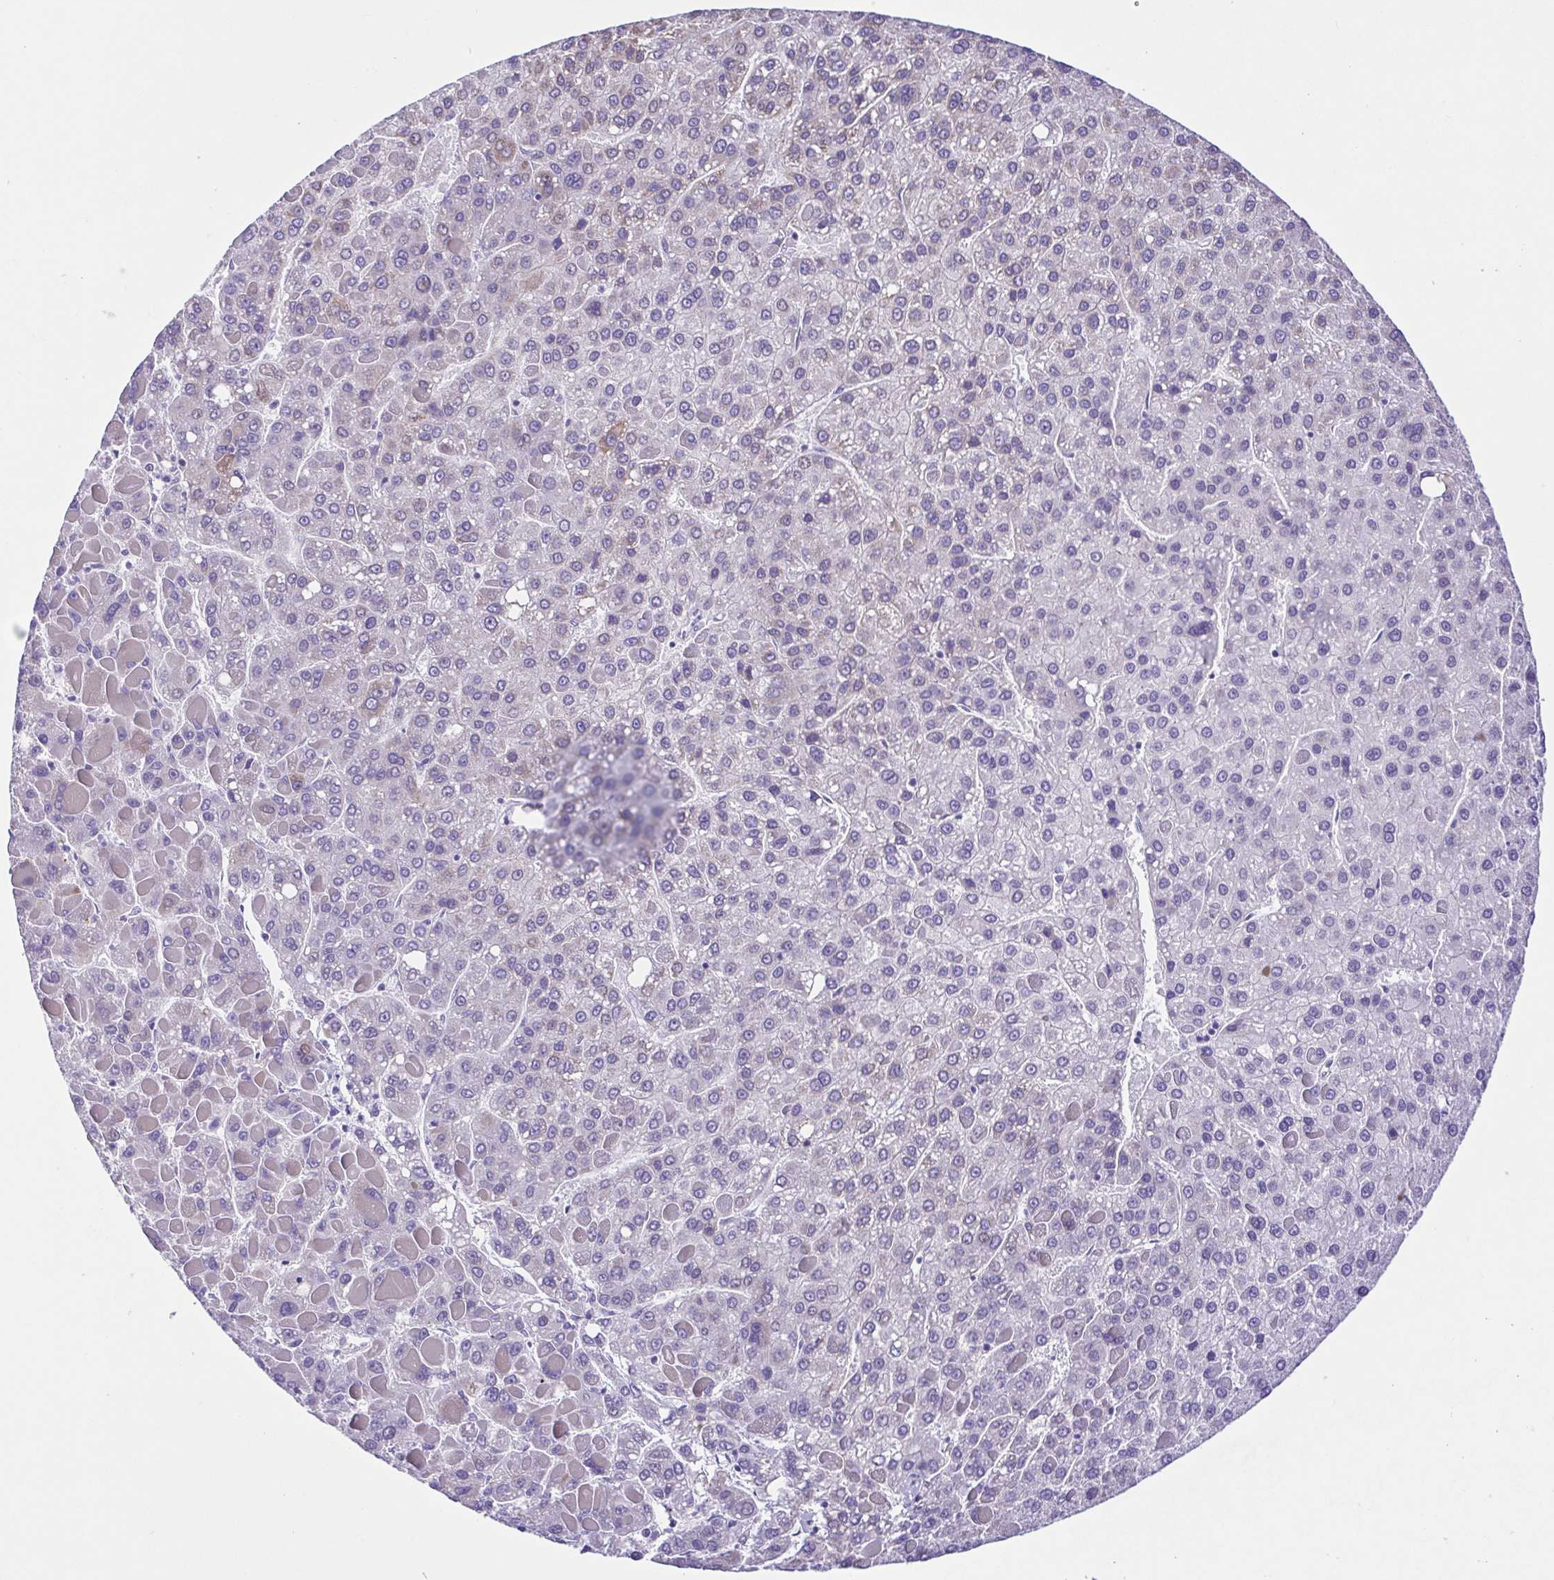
{"staining": {"intensity": "negative", "quantity": "none", "location": "none"}, "tissue": "liver cancer", "cell_type": "Tumor cells", "image_type": "cancer", "snomed": [{"axis": "morphology", "description": "Carcinoma, Hepatocellular, NOS"}, {"axis": "topography", "description": "Liver"}], "caption": "IHC photomicrograph of neoplastic tissue: liver cancer stained with DAB demonstrates no significant protein expression in tumor cells.", "gene": "TGM3", "patient": {"sex": "female", "age": 82}}